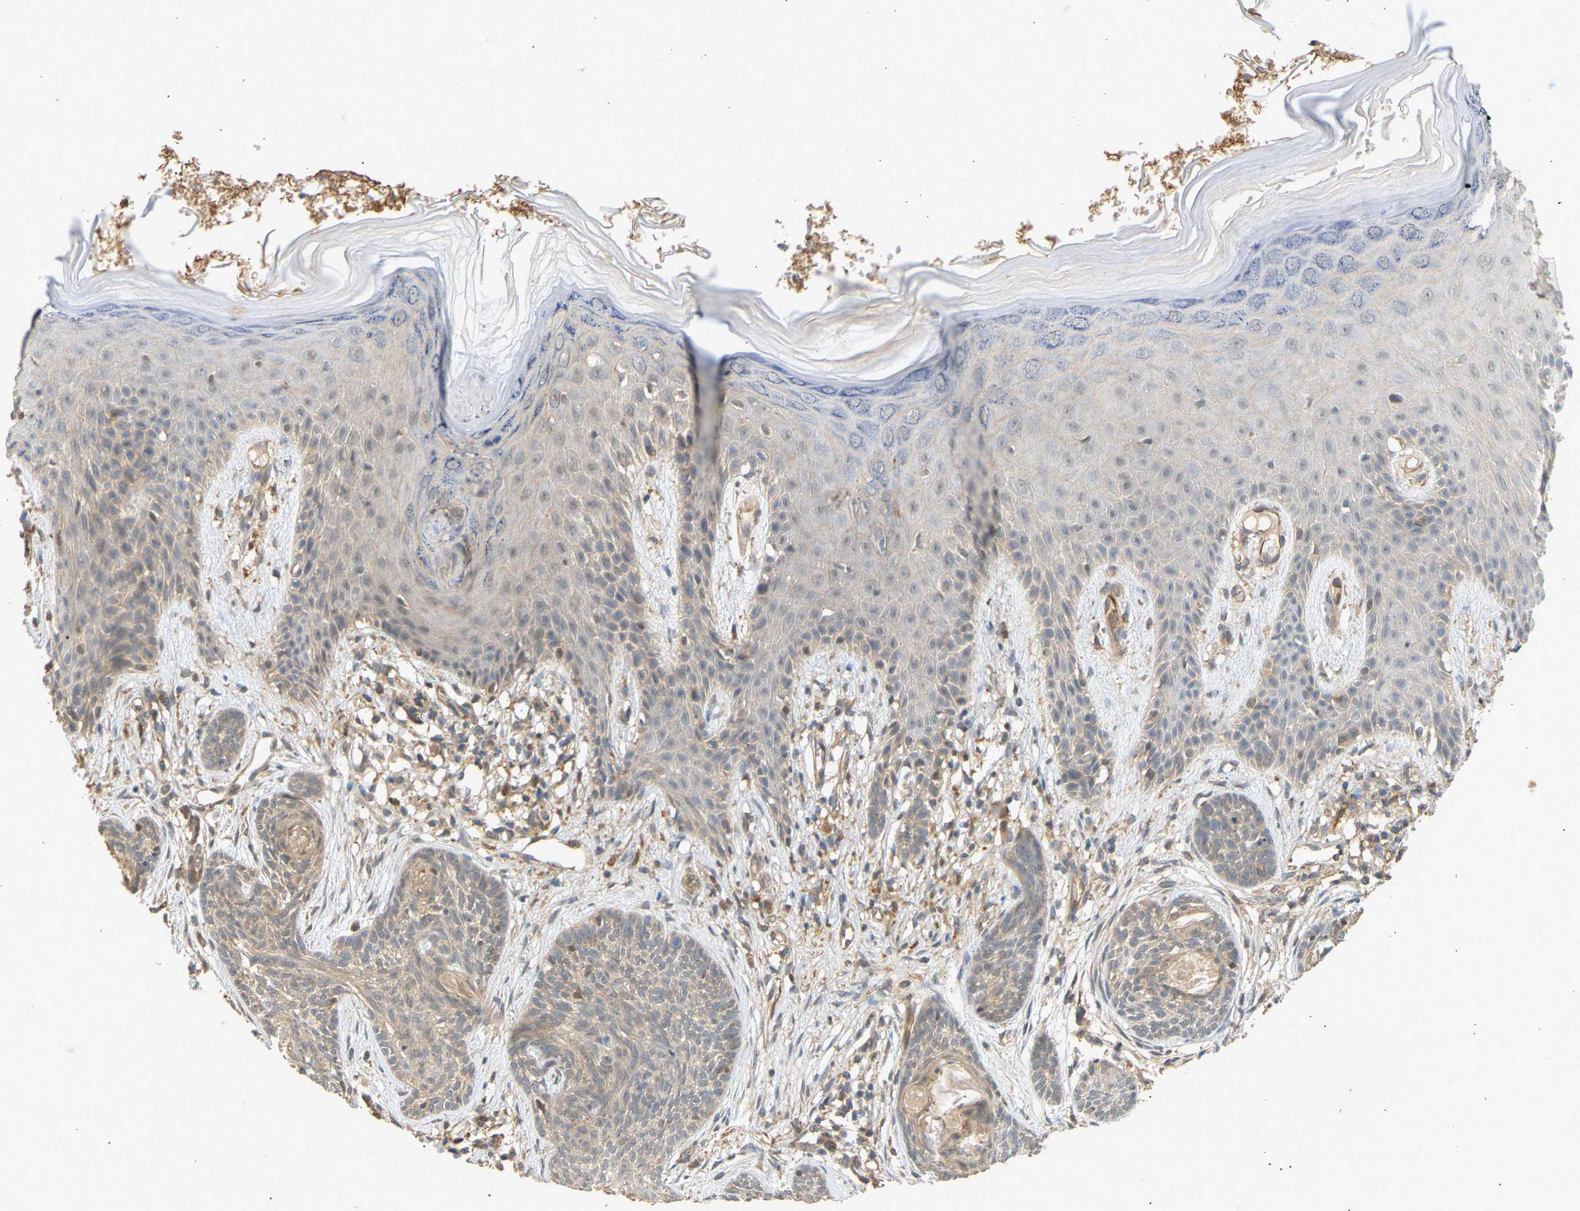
{"staining": {"intensity": "weak", "quantity": ">75%", "location": "cytoplasmic/membranous"}, "tissue": "skin cancer", "cell_type": "Tumor cells", "image_type": "cancer", "snomed": [{"axis": "morphology", "description": "Basal cell carcinoma"}, {"axis": "topography", "description": "Skin"}], "caption": "This image displays IHC staining of human skin cancer, with low weak cytoplasmic/membranous expression in approximately >75% of tumor cells.", "gene": "RGL1", "patient": {"sex": "female", "age": 59}}